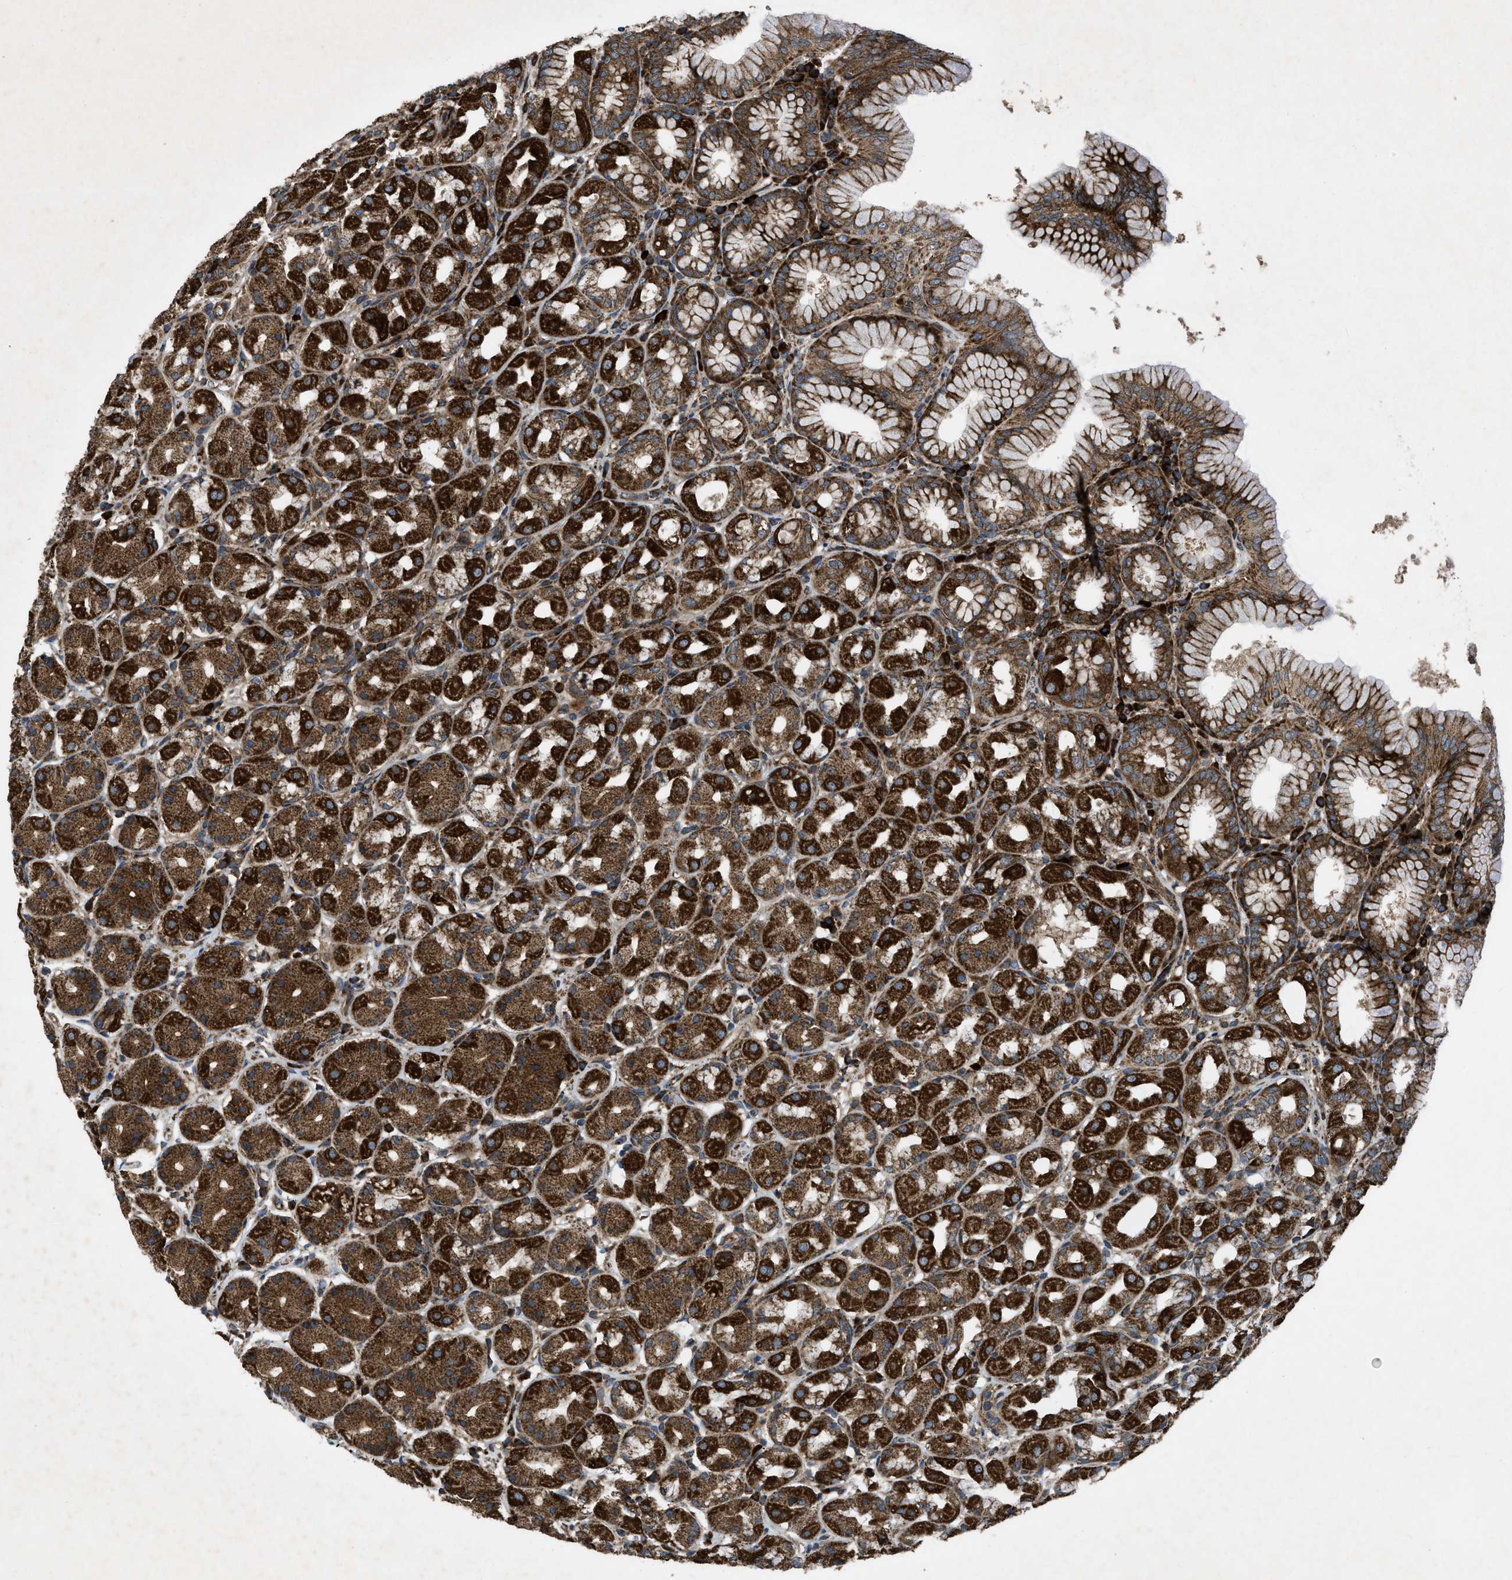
{"staining": {"intensity": "strong", "quantity": ">75%", "location": "cytoplasmic/membranous"}, "tissue": "stomach", "cell_type": "Glandular cells", "image_type": "normal", "snomed": [{"axis": "morphology", "description": "Normal tissue, NOS"}, {"axis": "topography", "description": "Stomach"}, {"axis": "topography", "description": "Stomach, lower"}], "caption": "Brown immunohistochemical staining in benign human stomach demonstrates strong cytoplasmic/membranous staining in about >75% of glandular cells.", "gene": "PER3", "patient": {"sex": "female", "age": 56}}